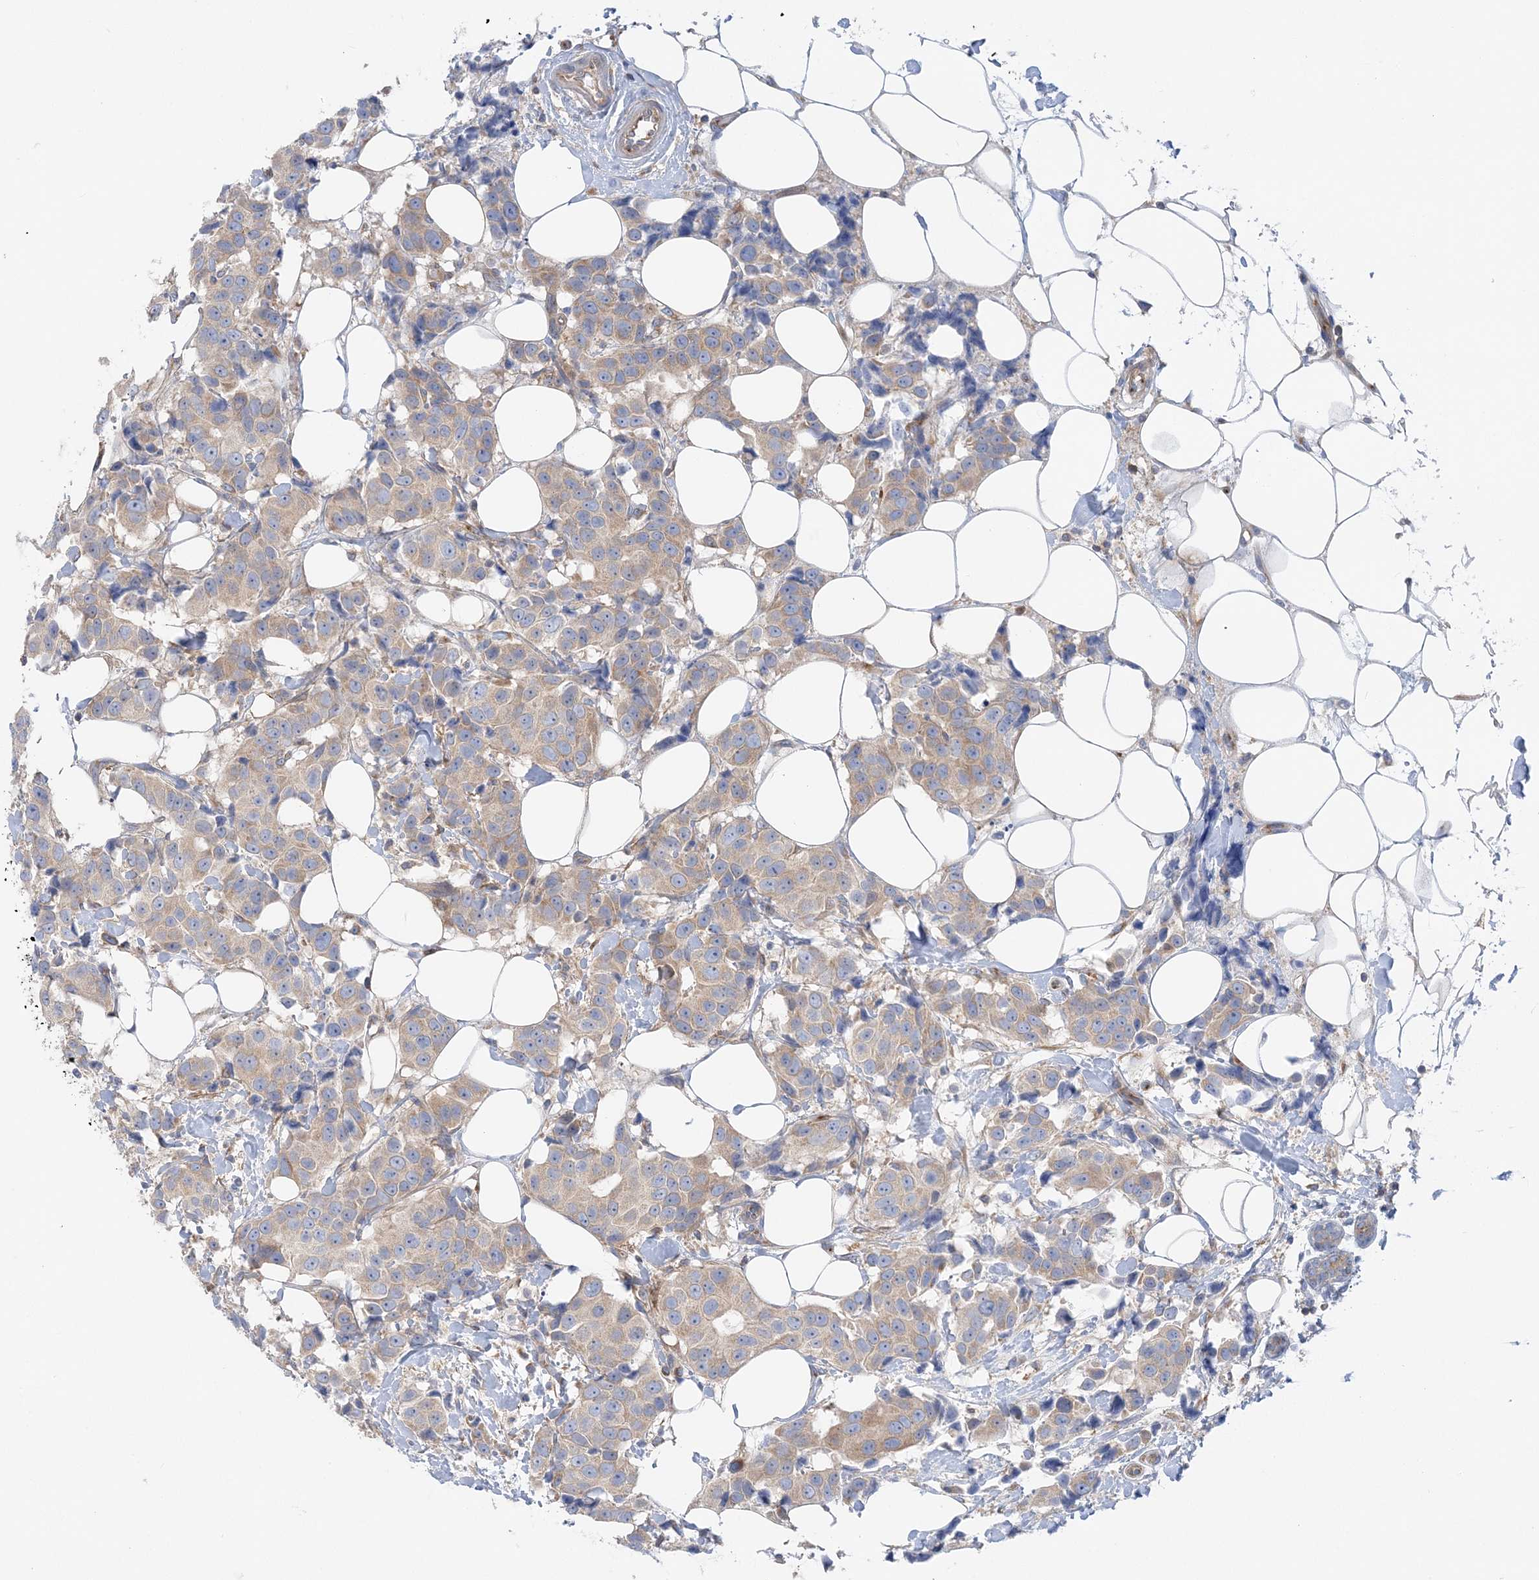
{"staining": {"intensity": "weak", "quantity": "25%-75%", "location": "cytoplasmic/membranous"}, "tissue": "breast cancer", "cell_type": "Tumor cells", "image_type": "cancer", "snomed": [{"axis": "morphology", "description": "Normal tissue, NOS"}, {"axis": "morphology", "description": "Duct carcinoma"}, {"axis": "topography", "description": "Breast"}], "caption": "IHC (DAB) staining of infiltrating ductal carcinoma (breast) demonstrates weak cytoplasmic/membranous protein positivity in approximately 25%-75% of tumor cells. Immunohistochemistry stains the protein of interest in brown and the nuclei are stained blue.", "gene": "FAM114A2", "patient": {"sex": "female", "age": 39}}